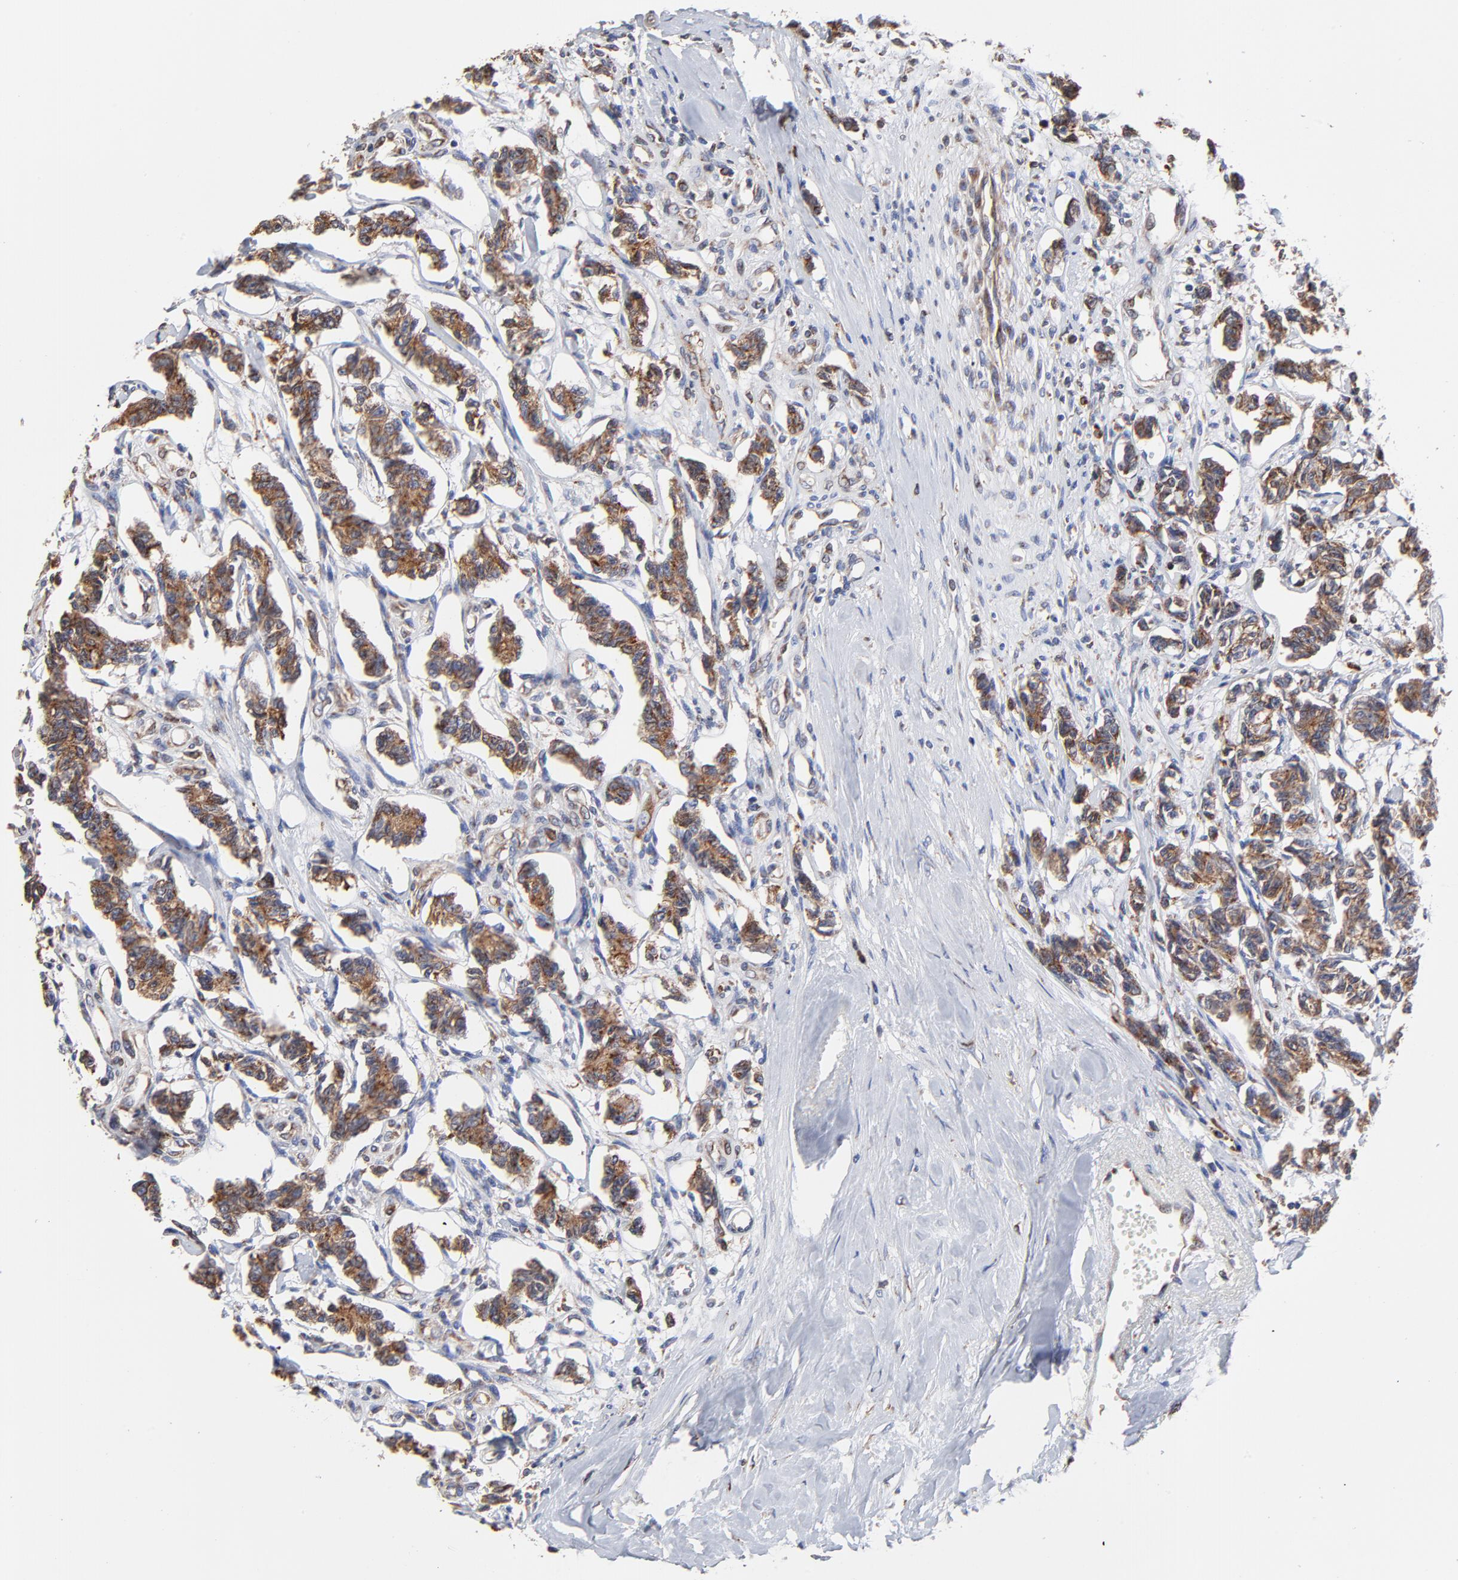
{"staining": {"intensity": "moderate", "quantity": ">75%", "location": "cytoplasmic/membranous"}, "tissue": "renal cancer", "cell_type": "Tumor cells", "image_type": "cancer", "snomed": [{"axis": "morphology", "description": "Carcinoid, malignant, NOS"}, {"axis": "topography", "description": "Kidney"}], "caption": "The micrograph reveals immunohistochemical staining of renal cancer (carcinoid (malignant)). There is moderate cytoplasmic/membranous expression is identified in about >75% of tumor cells. (DAB = brown stain, brightfield microscopy at high magnification).", "gene": "LMAN1", "patient": {"sex": "female", "age": 41}}